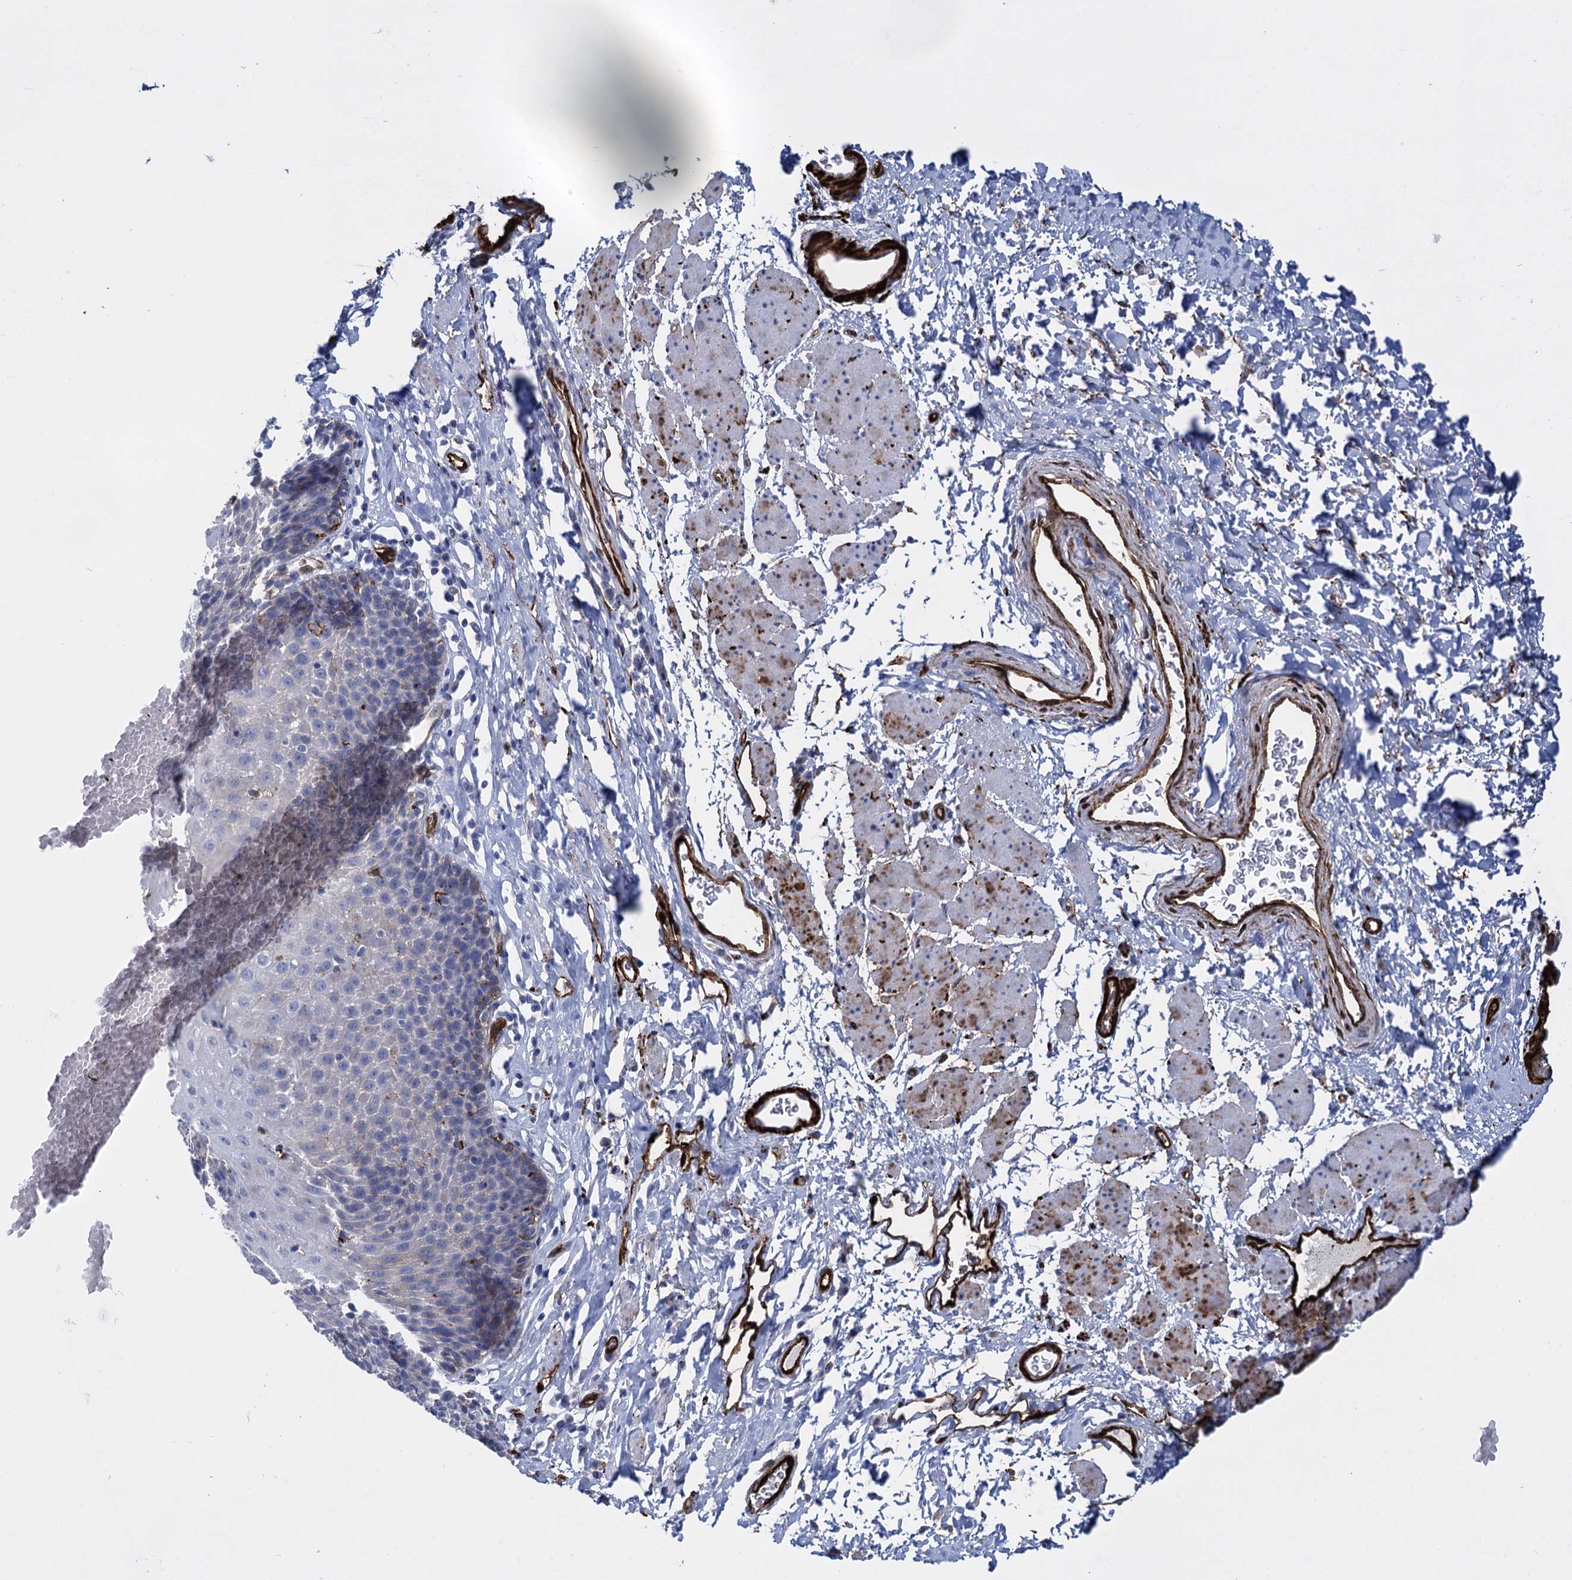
{"staining": {"intensity": "negative", "quantity": "none", "location": "none"}, "tissue": "esophagus", "cell_type": "Squamous epithelial cells", "image_type": "normal", "snomed": [{"axis": "morphology", "description": "Normal tissue, NOS"}, {"axis": "topography", "description": "Esophagus"}], "caption": "IHC of normal esophagus reveals no positivity in squamous epithelial cells.", "gene": "SNCG", "patient": {"sex": "female", "age": 61}}